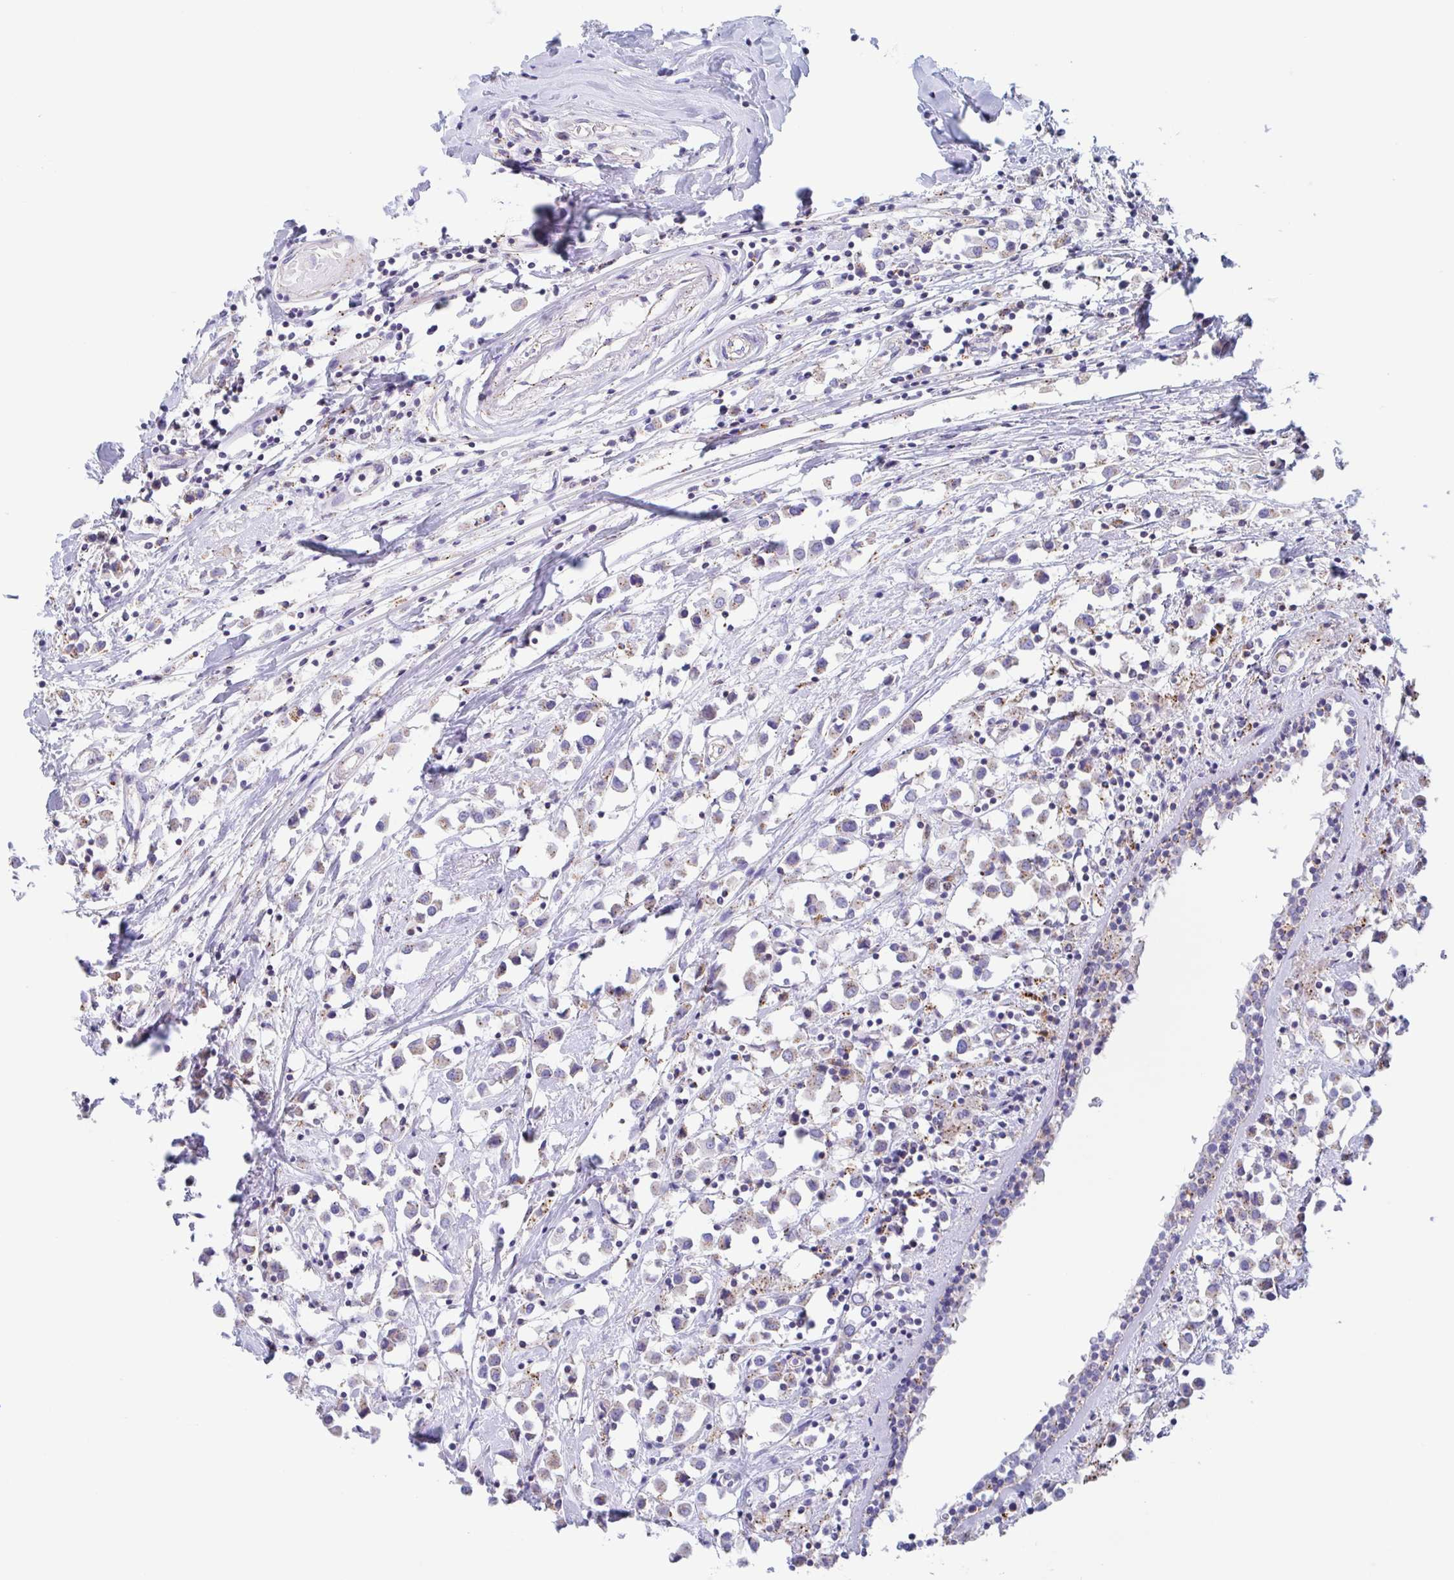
{"staining": {"intensity": "moderate", "quantity": "25%-75%", "location": "cytoplasmic/membranous"}, "tissue": "breast cancer", "cell_type": "Tumor cells", "image_type": "cancer", "snomed": [{"axis": "morphology", "description": "Duct carcinoma"}, {"axis": "topography", "description": "Breast"}], "caption": "Human infiltrating ductal carcinoma (breast) stained with a protein marker demonstrates moderate staining in tumor cells.", "gene": "CHMP5", "patient": {"sex": "female", "age": 61}}